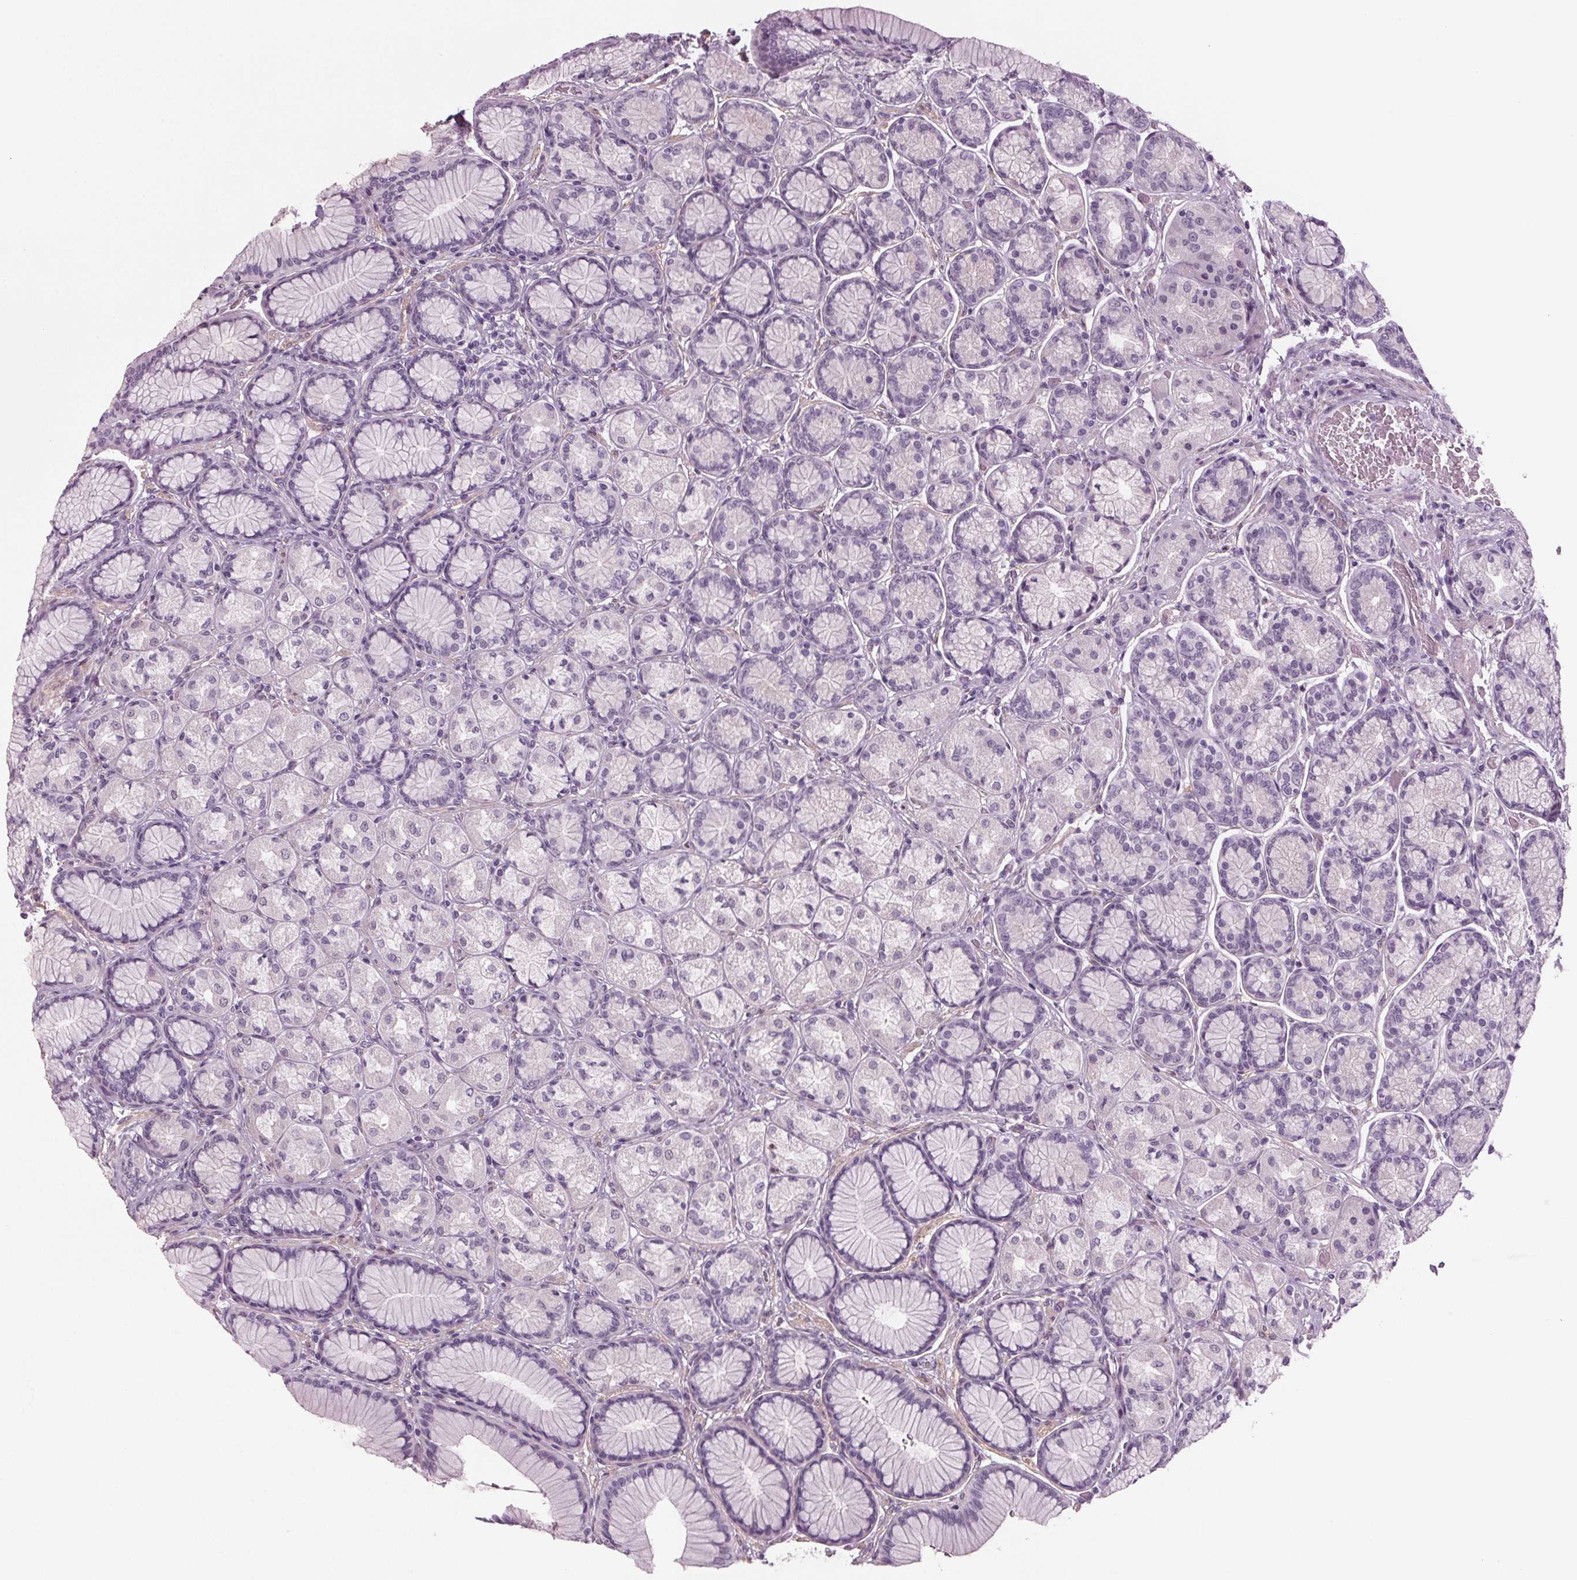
{"staining": {"intensity": "weak", "quantity": "<25%", "location": "cytoplasmic/membranous"}, "tissue": "stomach", "cell_type": "Glandular cells", "image_type": "normal", "snomed": [{"axis": "morphology", "description": "Normal tissue, NOS"}, {"axis": "morphology", "description": "Adenocarcinoma, NOS"}, {"axis": "morphology", "description": "Adenocarcinoma, High grade"}, {"axis": "topography", "description": "Stomach, upper"}, {"axis": "topography", "description": "Stomach"}], "caption": "DAB immunohistochemical staining of benign stomach reveals no significant positivity in glandular cells.", "gene": "BHLHE22", "patient": {"sex": "female", "age": 65}}